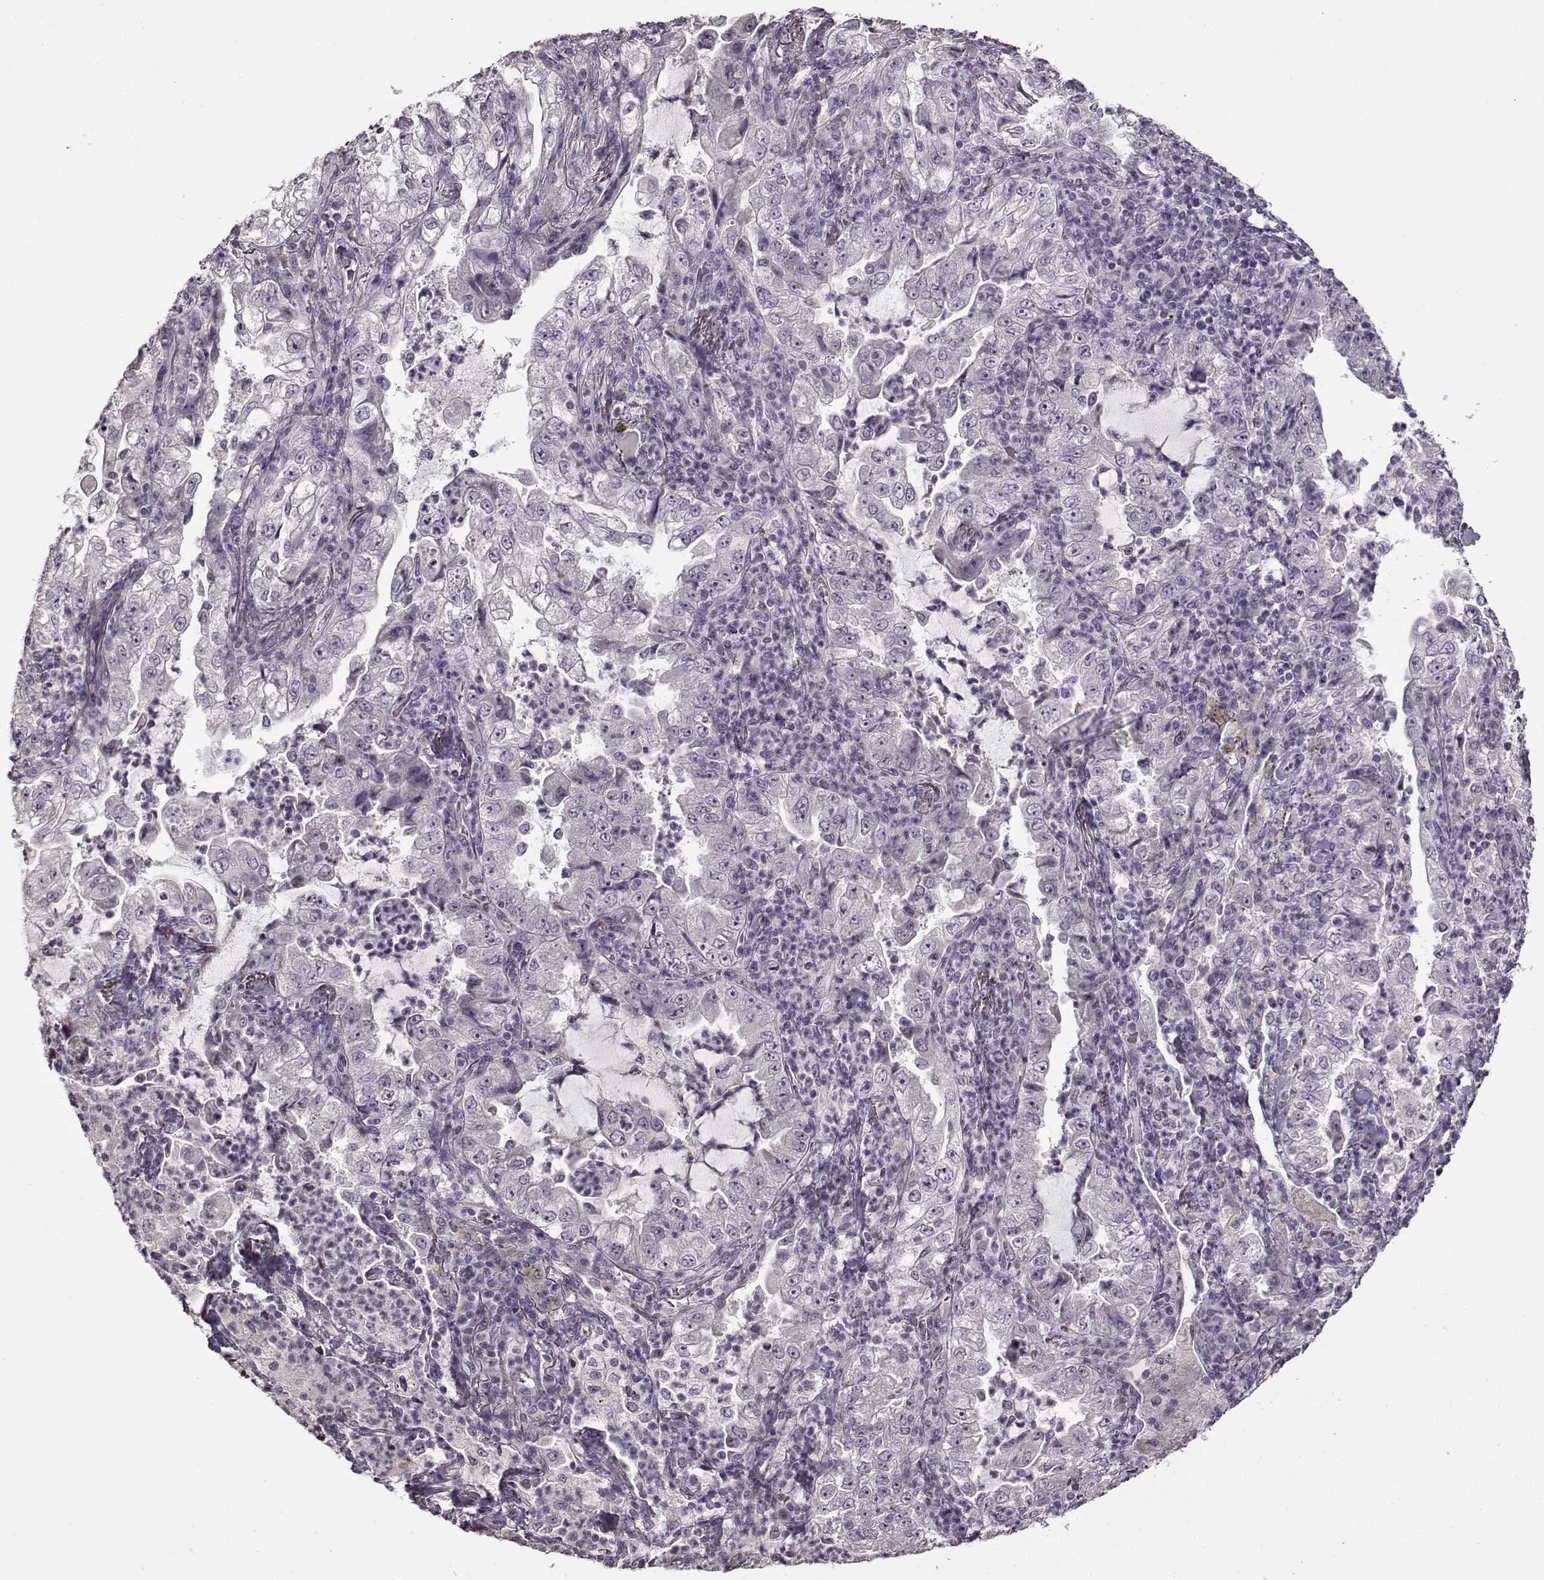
{"staining": {"intensity": "negative", "quantity": "none", "location": "none"}, "tissue": "lung cancer", "cell_type": "Tumor cells", "image_type": "cancer", "snomed": [{"axis": "morphology", "description": "Adenocarcinoma, NOS"}, {"axis": "topography", "description": "Lung"}], "caption": "Tumor cells show no significant protein expression in lung cancer. (DAB (3,3'-diaminobenzidine) IHC with hematoxylin counter stain).", "gene": "FSHB", "patient": {"sex": "female", "age": 73}}